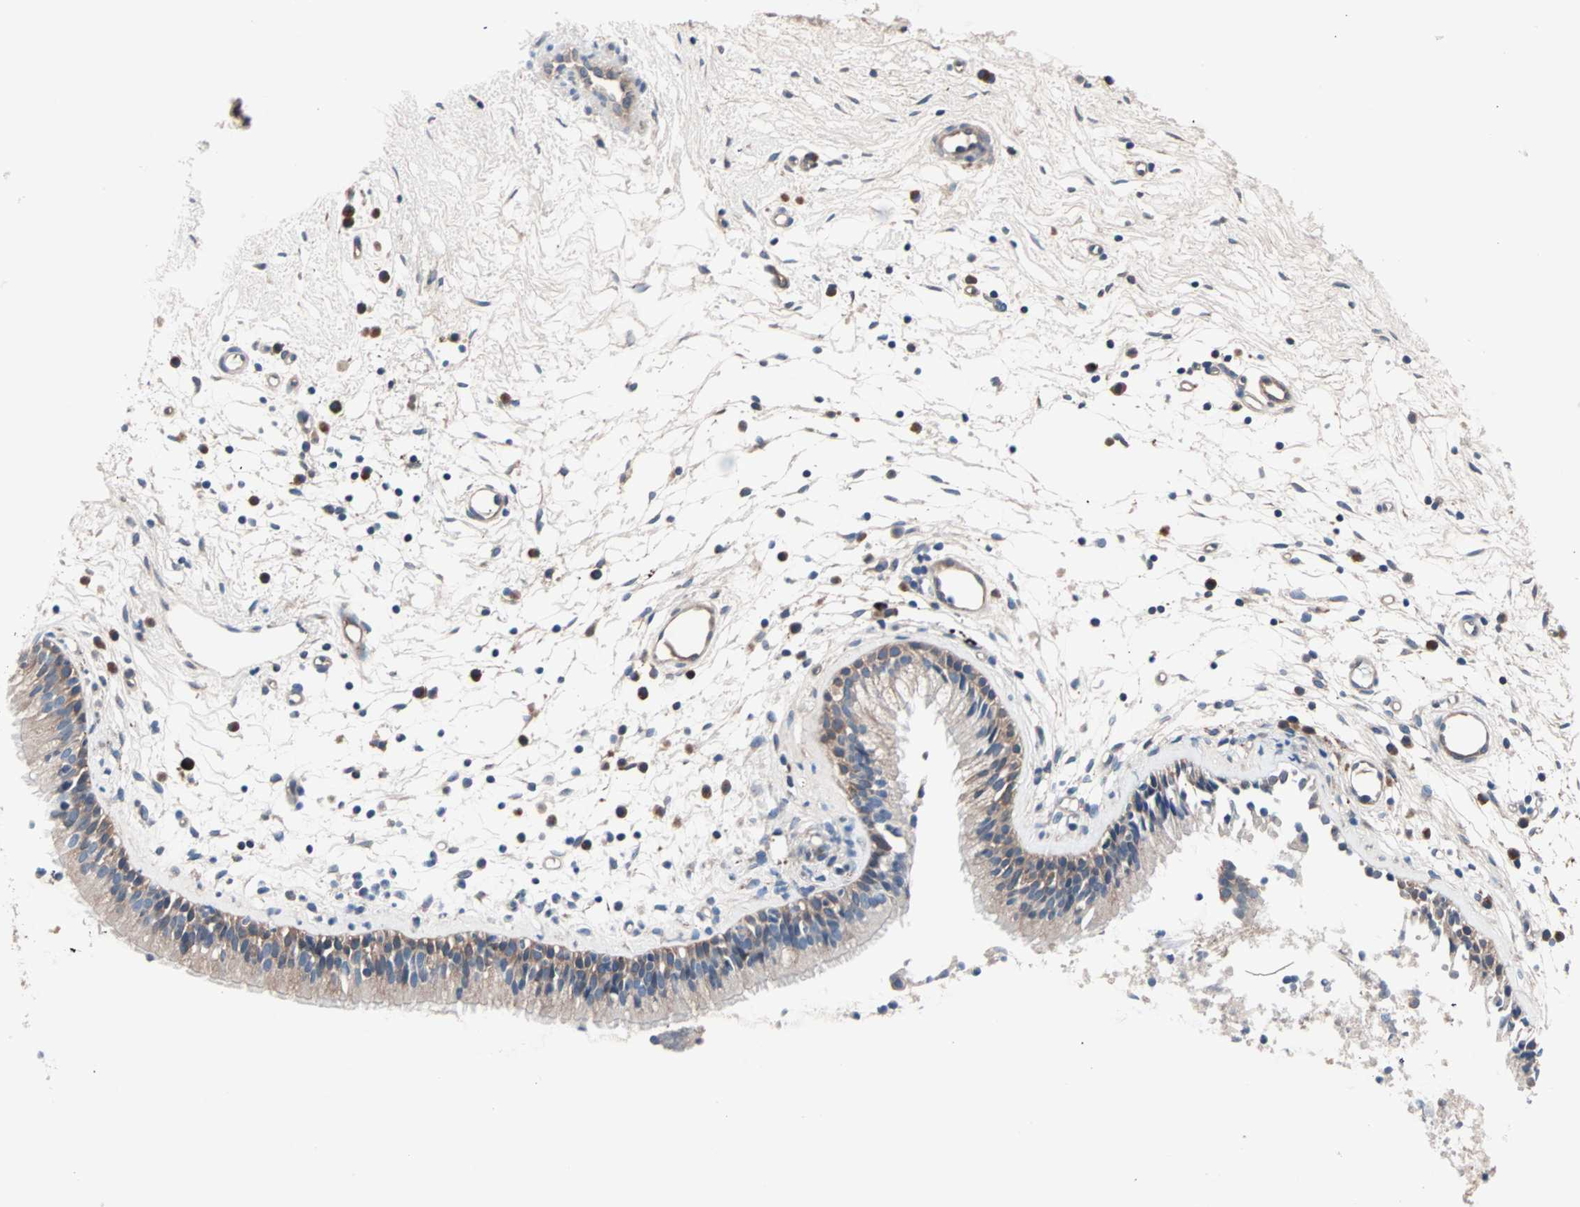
{"staining": {"intensity": "weak", "quantity": ">75%", "location": "cytoplasmic/membranous"}, "tissue": "nasopharynx", "cell_type": "Respiratory epithelial cells", "image_type": "normal", "snomed": [{"axis": "morphology", "description": "Normal tissue, NOS"}, {"axis": "topography", "description": "Nasopharynx"}], "caption": "Protein expression analysis of benign nasopharynx demonstrates weak cytoplasmic/membranous expression in approximately >75% of respiratory epithelial cells.", "gene": "CAD", "patient": {"sex": "male", "age": 21}}